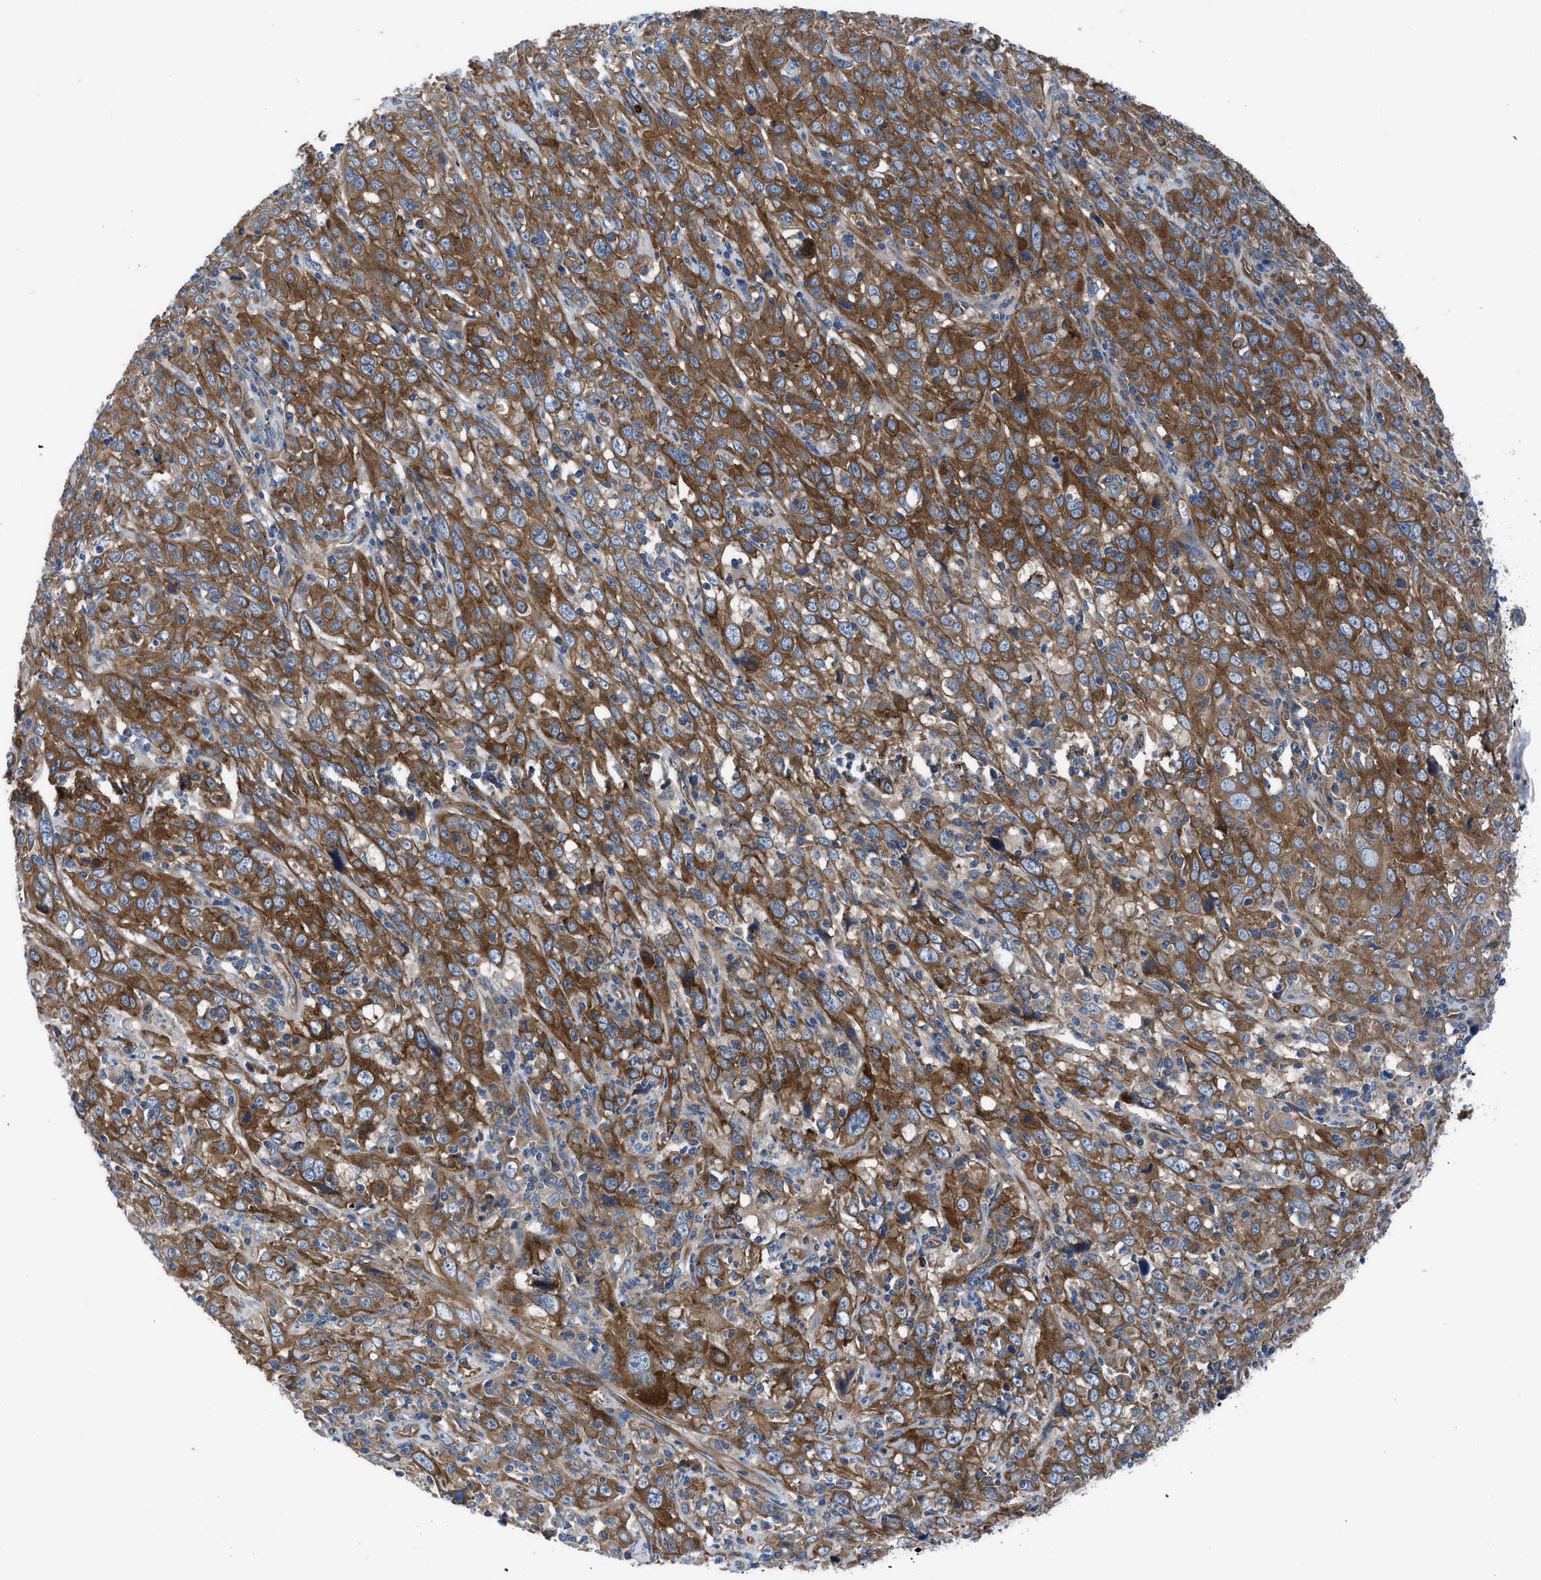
{"staining": {"intensity": "strong", "quantity": ">75%", "location": "cytoplasmic/membranous"}, "tissue": "cervical cancer", "cell_type": "Tumor cells", "image_type": "cancer", "snomed": [{"axis": "morphology", "description": "Squamous cell carcinoma, NOS"}, {"axis": "topography", "description": "Cervix"}], "caption": "The image displays staining of cervical squamous cell carcinoma, revealing strong cytoplasmic/membranous protein staining (brown color) within tumor cells.", "gene": "TRIP4", "patient": {"sex": "female", "age": 46}}